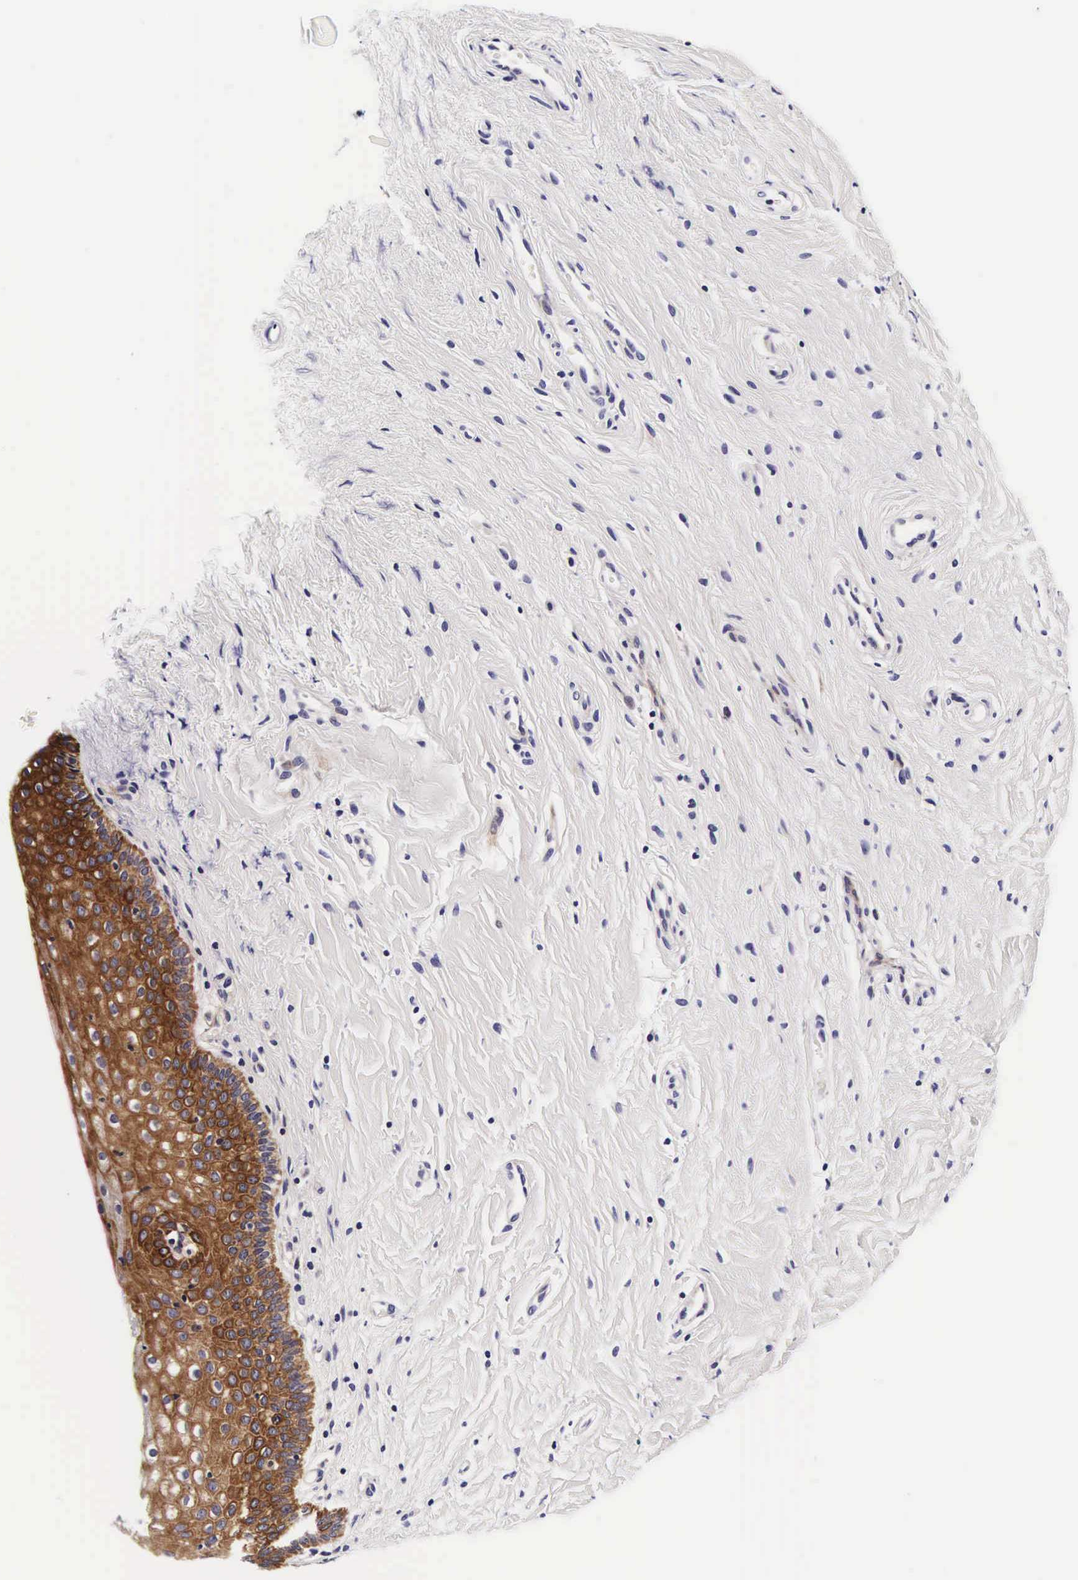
{"staining": {"intensity": "weak", "quantity": "<25%", "location": "cytoplasmic/membranous"}, "tissue": "cervix", "cell_type": "Glandular cells", "image_type": "normal", "snomed": [{"axis": "morphology", "description": "Normal tissue, NOS"}, {"axis": "topography", "description": "Cervix"}], "caption": "Immunohistochemistry (IHC) image of benign cervix: human cervix stained with DAB demonstrates no significant protein expression in glandular cells.", "gene": "UPRT", "patient": {"sex": "female", "age": 53}}